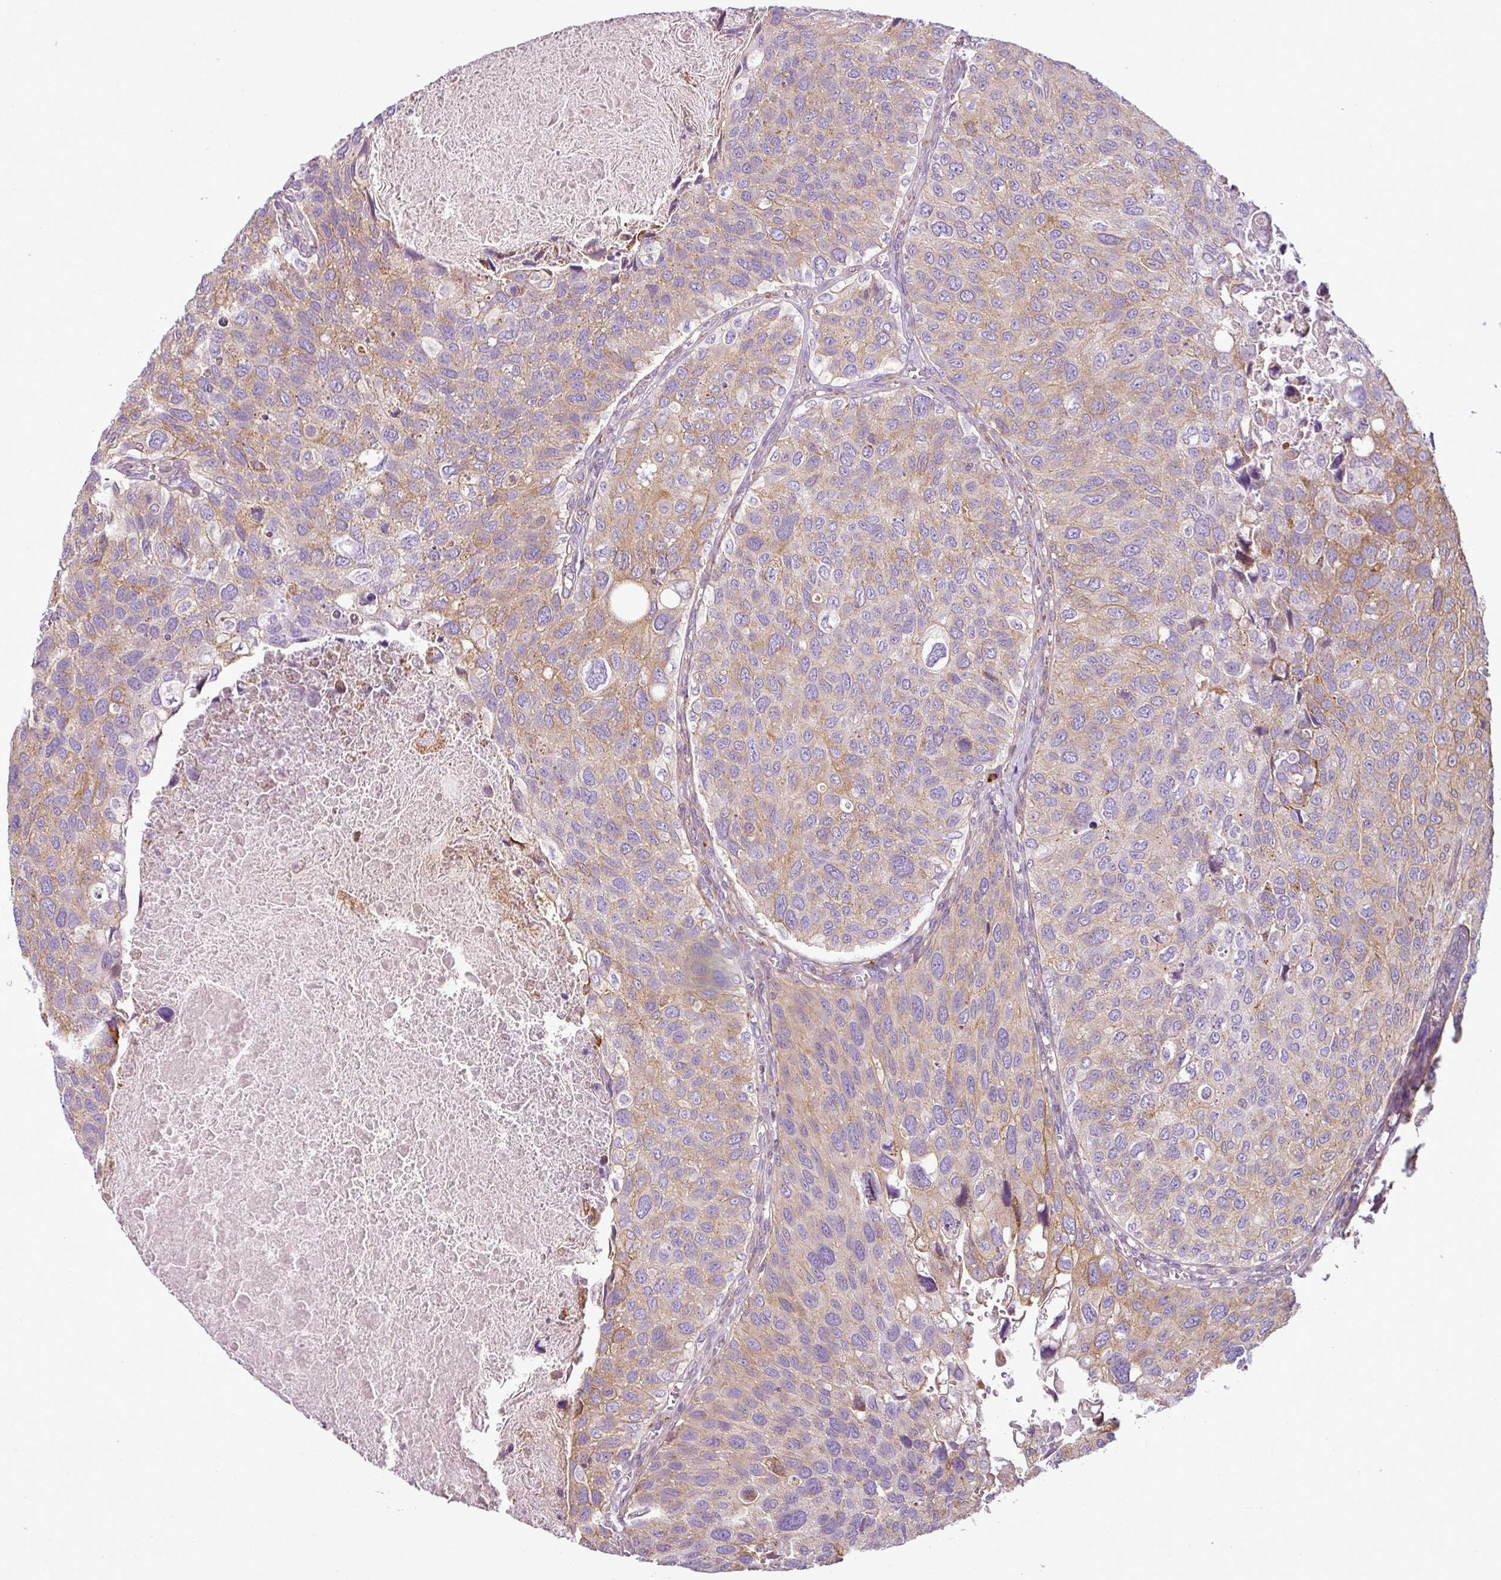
{"staining": {"intensity": "moderate", "quantity": "25%-75%", "location": "cytoplasmic/membranous"}, "tissue": "urothelial cancer", "cell_type": "Tumor cells", "image_type": "cancer", "snomed": [{"axis": "morphology", "description": "Urothelial carcinoma, NOS"}, {"axis": "topography", "description": "Urinary bladder"}], "caption": "Immunohistochemical staining of urothelial cancer demonstrates medium levels of moderate cytoplasmic/membranous protein staining in approximately 25%-75% of tumor cells.", "gene": "ANKRD18A", "patient": {"sex": "male", "age": 80}}